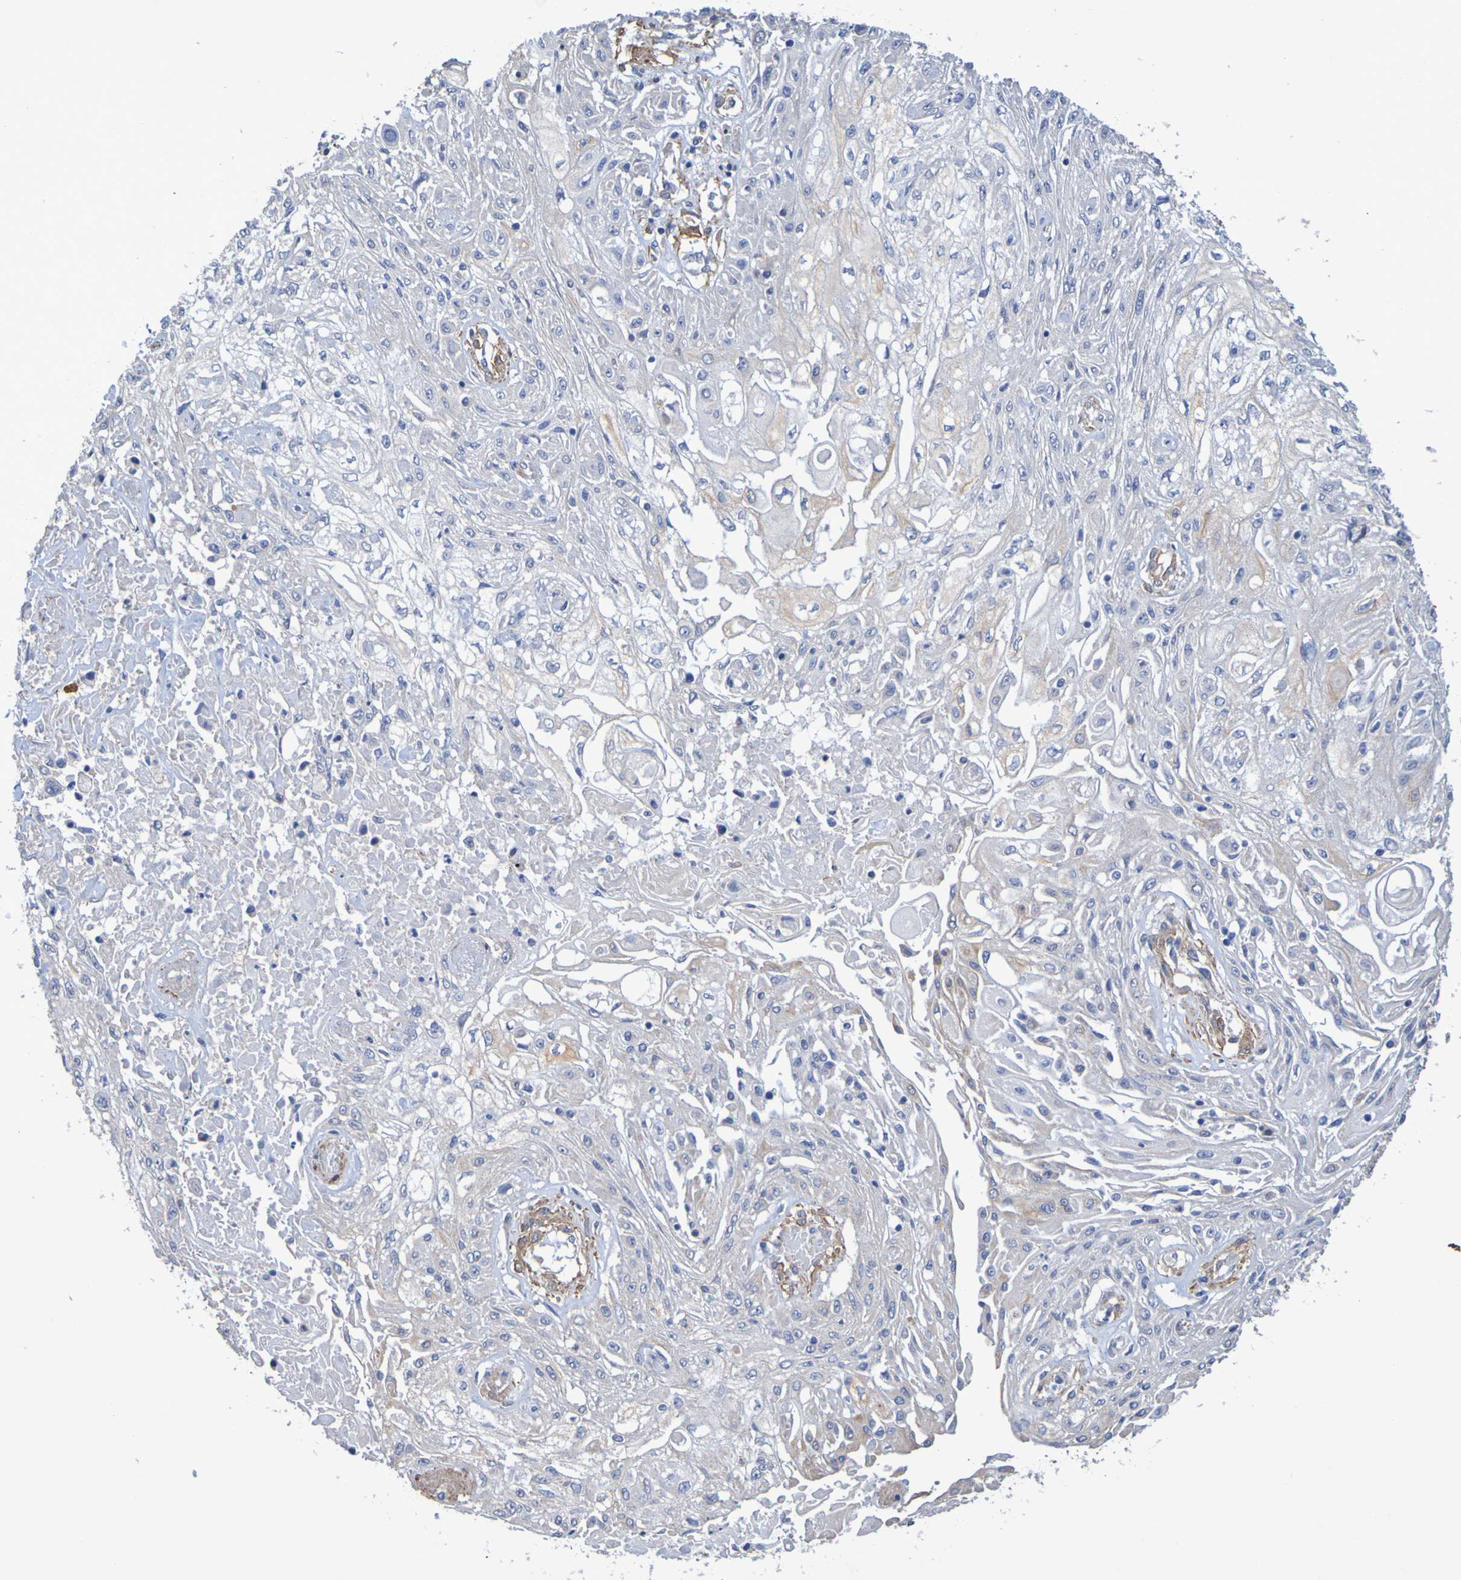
{"staining": {"intensity": "negative", "quantity": "none", "location": "none"}, "tissue": "skin cancer", "cell_type": "Tumor cells", "image_type": "cancer", "snomed": [{"axis": "morphology", "description": "Squamous cell carcinoma, NOS"}, {"axis": "topography", "description": "Skin"}], "caption": "DAB (3,3'-diaminobenzidine) immunohistochemical staining of skin cancer (squamous cell carcinoma) demonstrates no significant staining in tumor cells.", "gene": "SRPRB", "patient": {"sex": "male", "age": 75}}